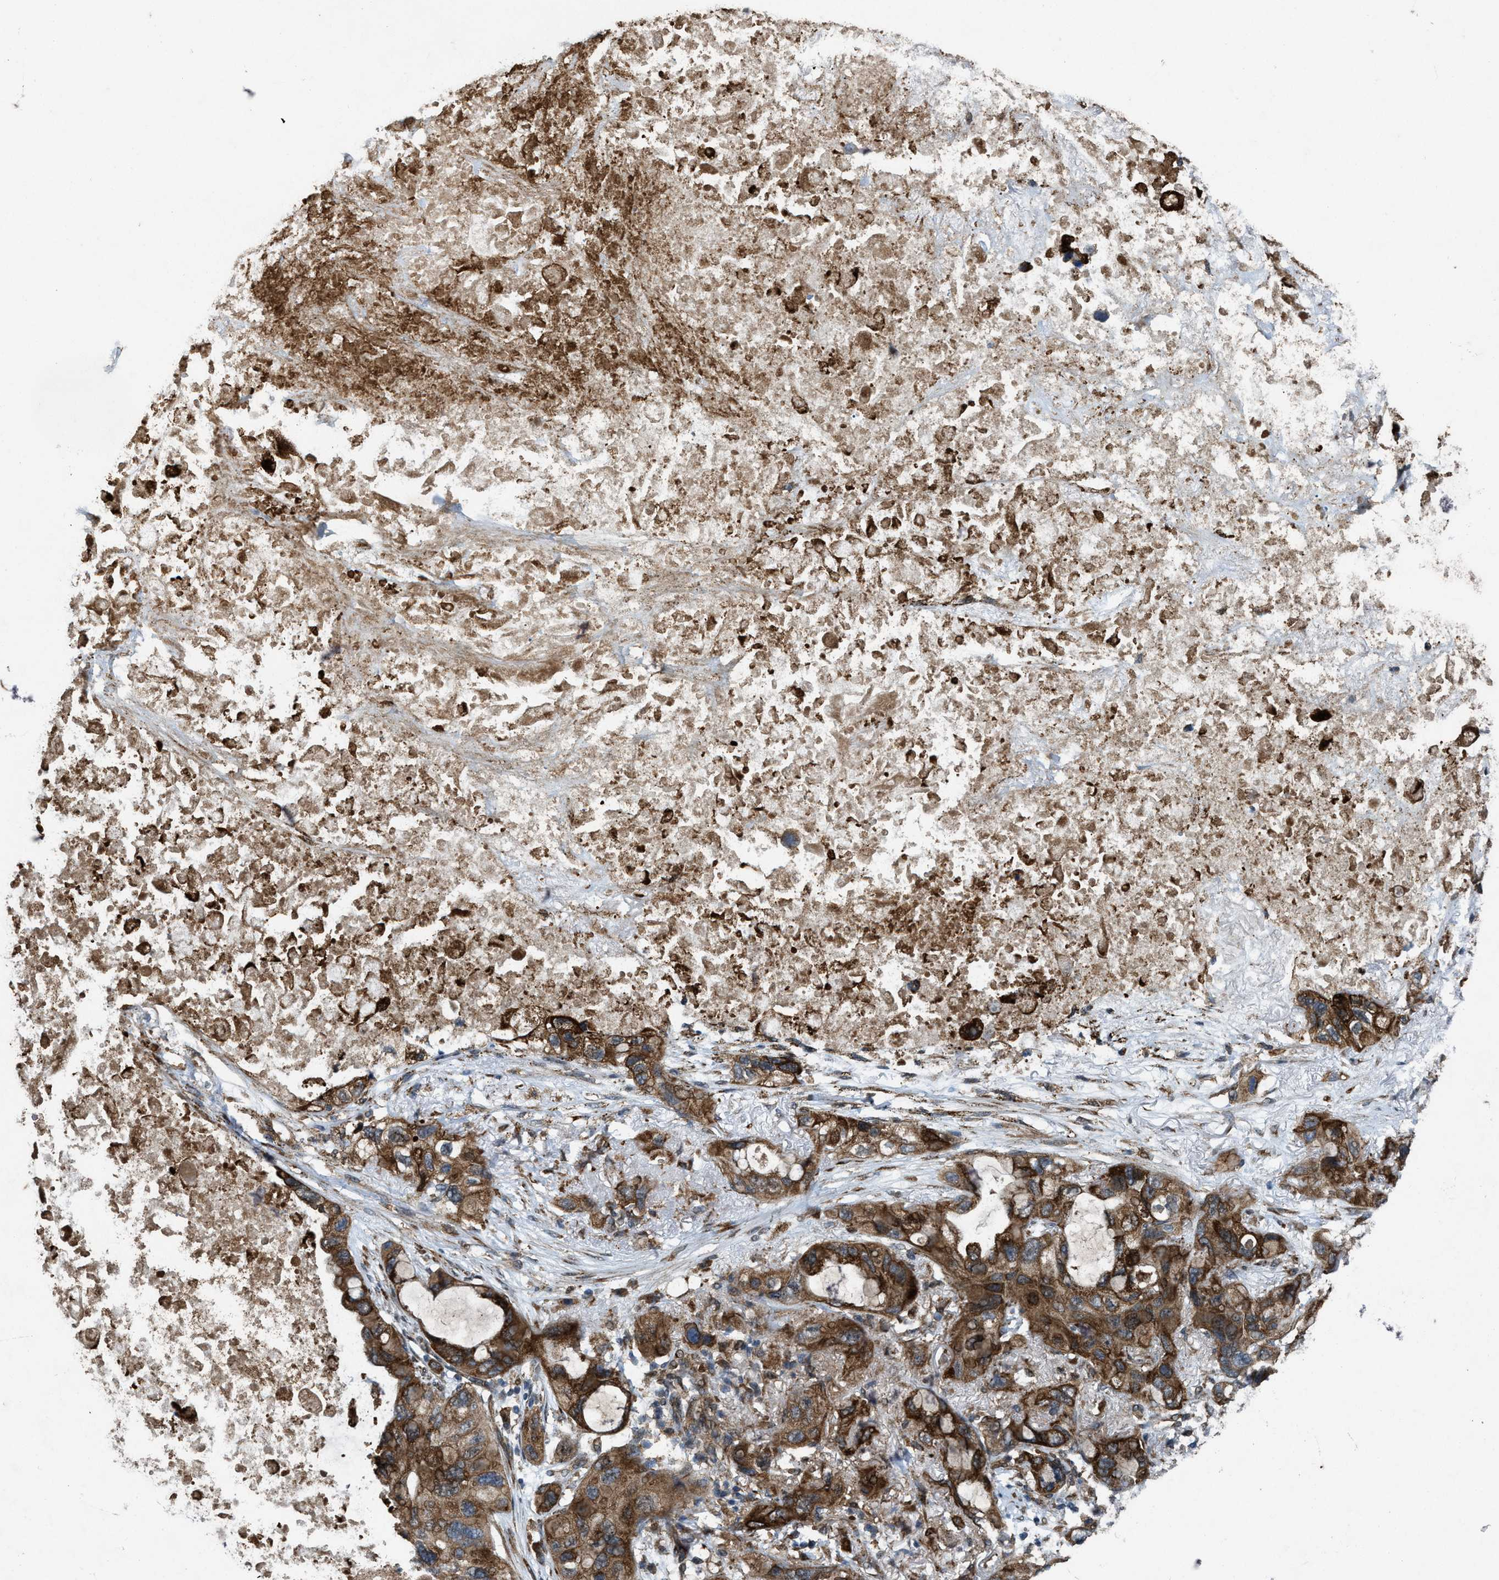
{"staining": {"intensity": "strong", "quantity": ">75%", "location": "cytoplasmic/membranous"}, "tissue": "lung cancer", "cell_type": "Tumor cells", "image_type": "cancer", "snomed": [{"axis": "morphology", "description": "Squamous cell carcinoma, NOS"}, {"axis": "topography", "description": "Lung"}], "caption": "Brown immunohistochemical staining in lung squamous cell carcinoma displays strong cytoplasmic/membranous positivity in about >75% of tumor cells.", "gene": "LRRC72", "patient": {"sex": "female", "age": 73}}